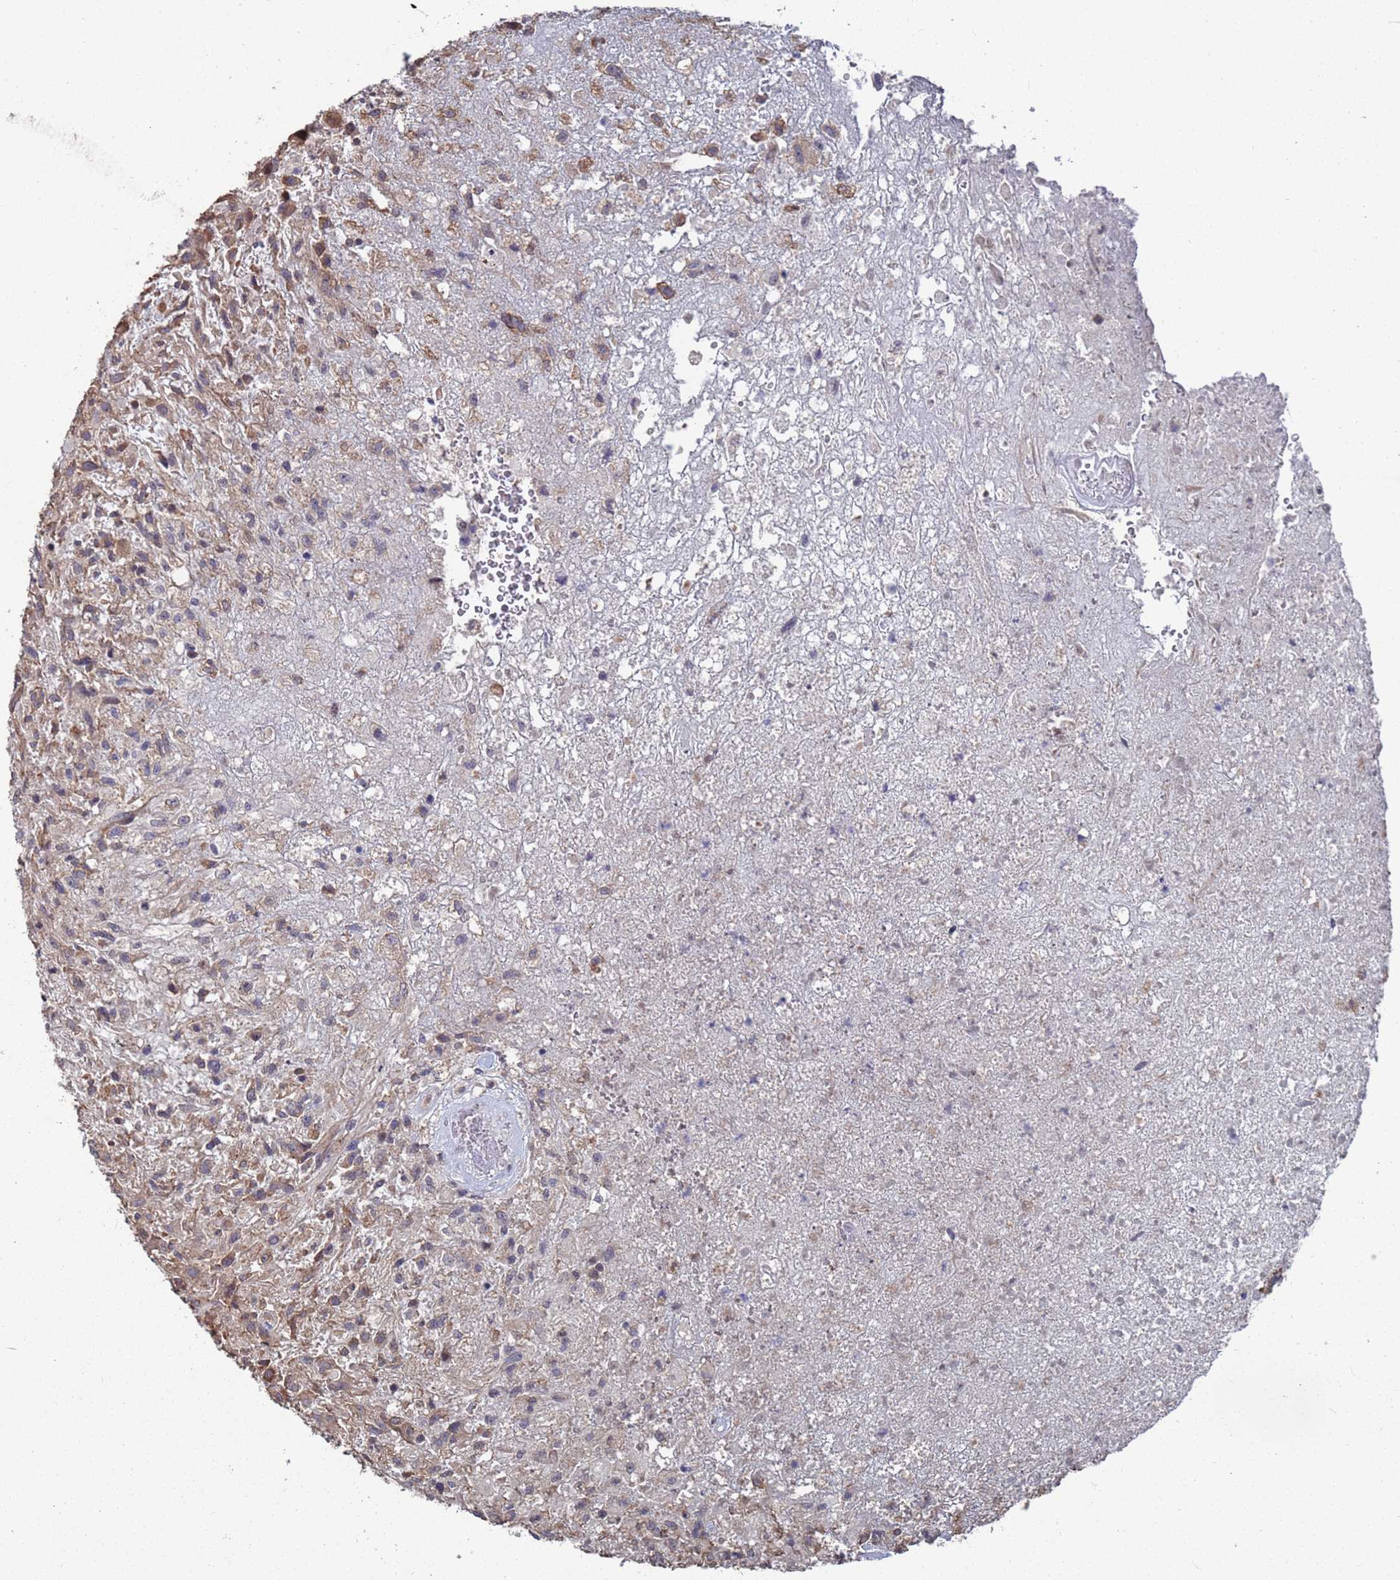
{"staining": {"intensity": "weak", "quantity": "25%-75%", "location": "cytoplasmic/membranous"}, "tissue": "glioma", "cell_type": "Tumor cells", "image_type": "cancer", "snomed": [{"axis": "morphology", "description": "Glioma, malignant, High grade"}, {"axis": "topography", "description": "Brain"}], "caption": "The photomicrograph shows a brown stain indicating the presence of a protein in the cytoplasmic/membranous of tumor cells in malignant high-grade glioma.", "gene": "CFAP119", "patient": {"sex": "male", "age": 56}}